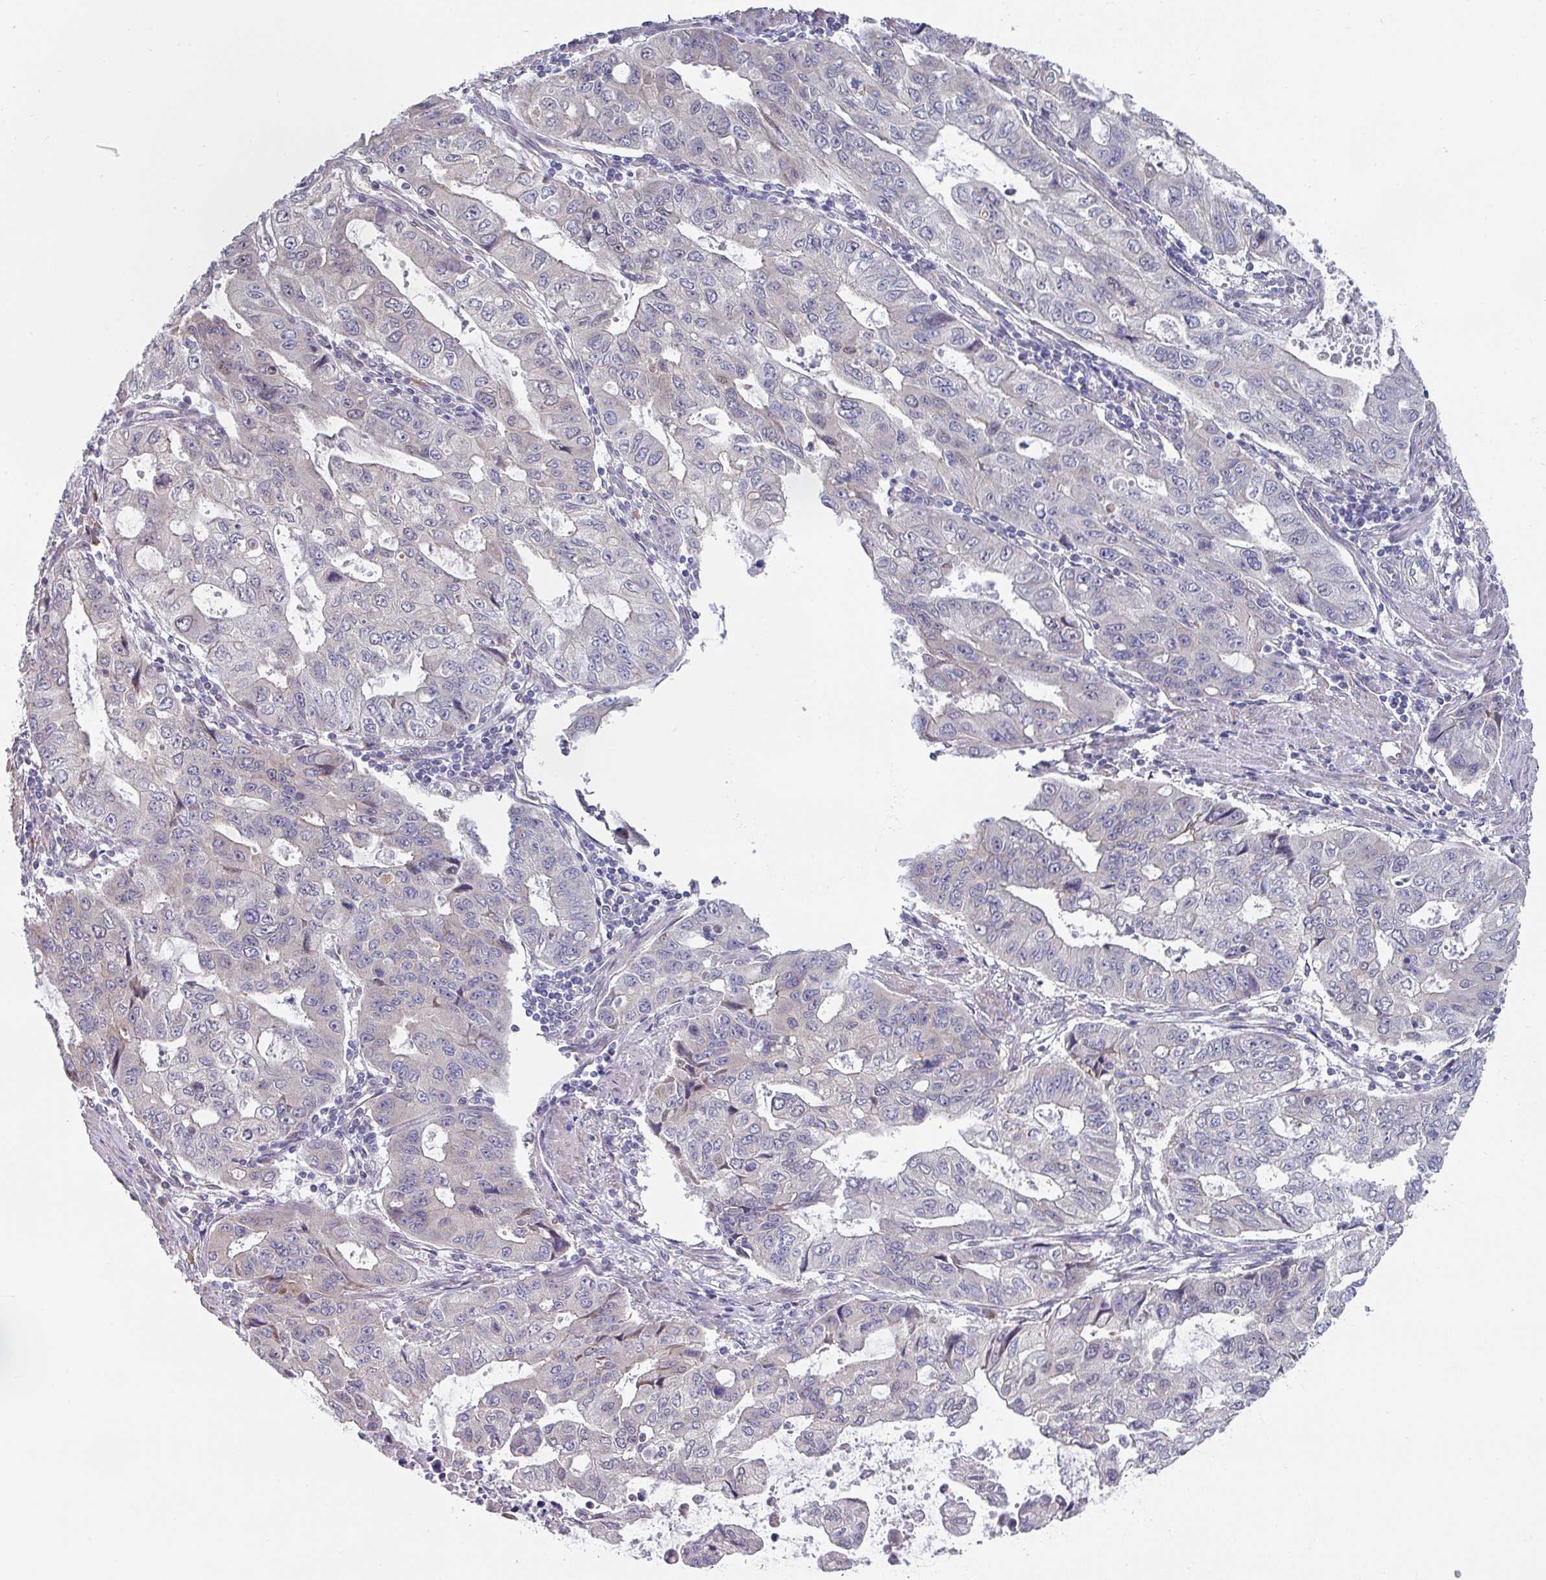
{"staining": {"intensity": "negative", "quantity": "none", "location": "none"}, "tissue": "stomach cancer", "cell_type": "Tumor cells", "image_type": "cancer", "snomed": [{"axis": "morphology", "description": "Adenocarcinoma, NOS"}, {"axis": "topography", "description": "Stomach, upper"}], "caption": "Protein analysis of stomach adenocarcinoma demonstrates no significant expression in tumor cells.", "gene": "TMED5", "patient": {"sex": "female", "age": 52}}